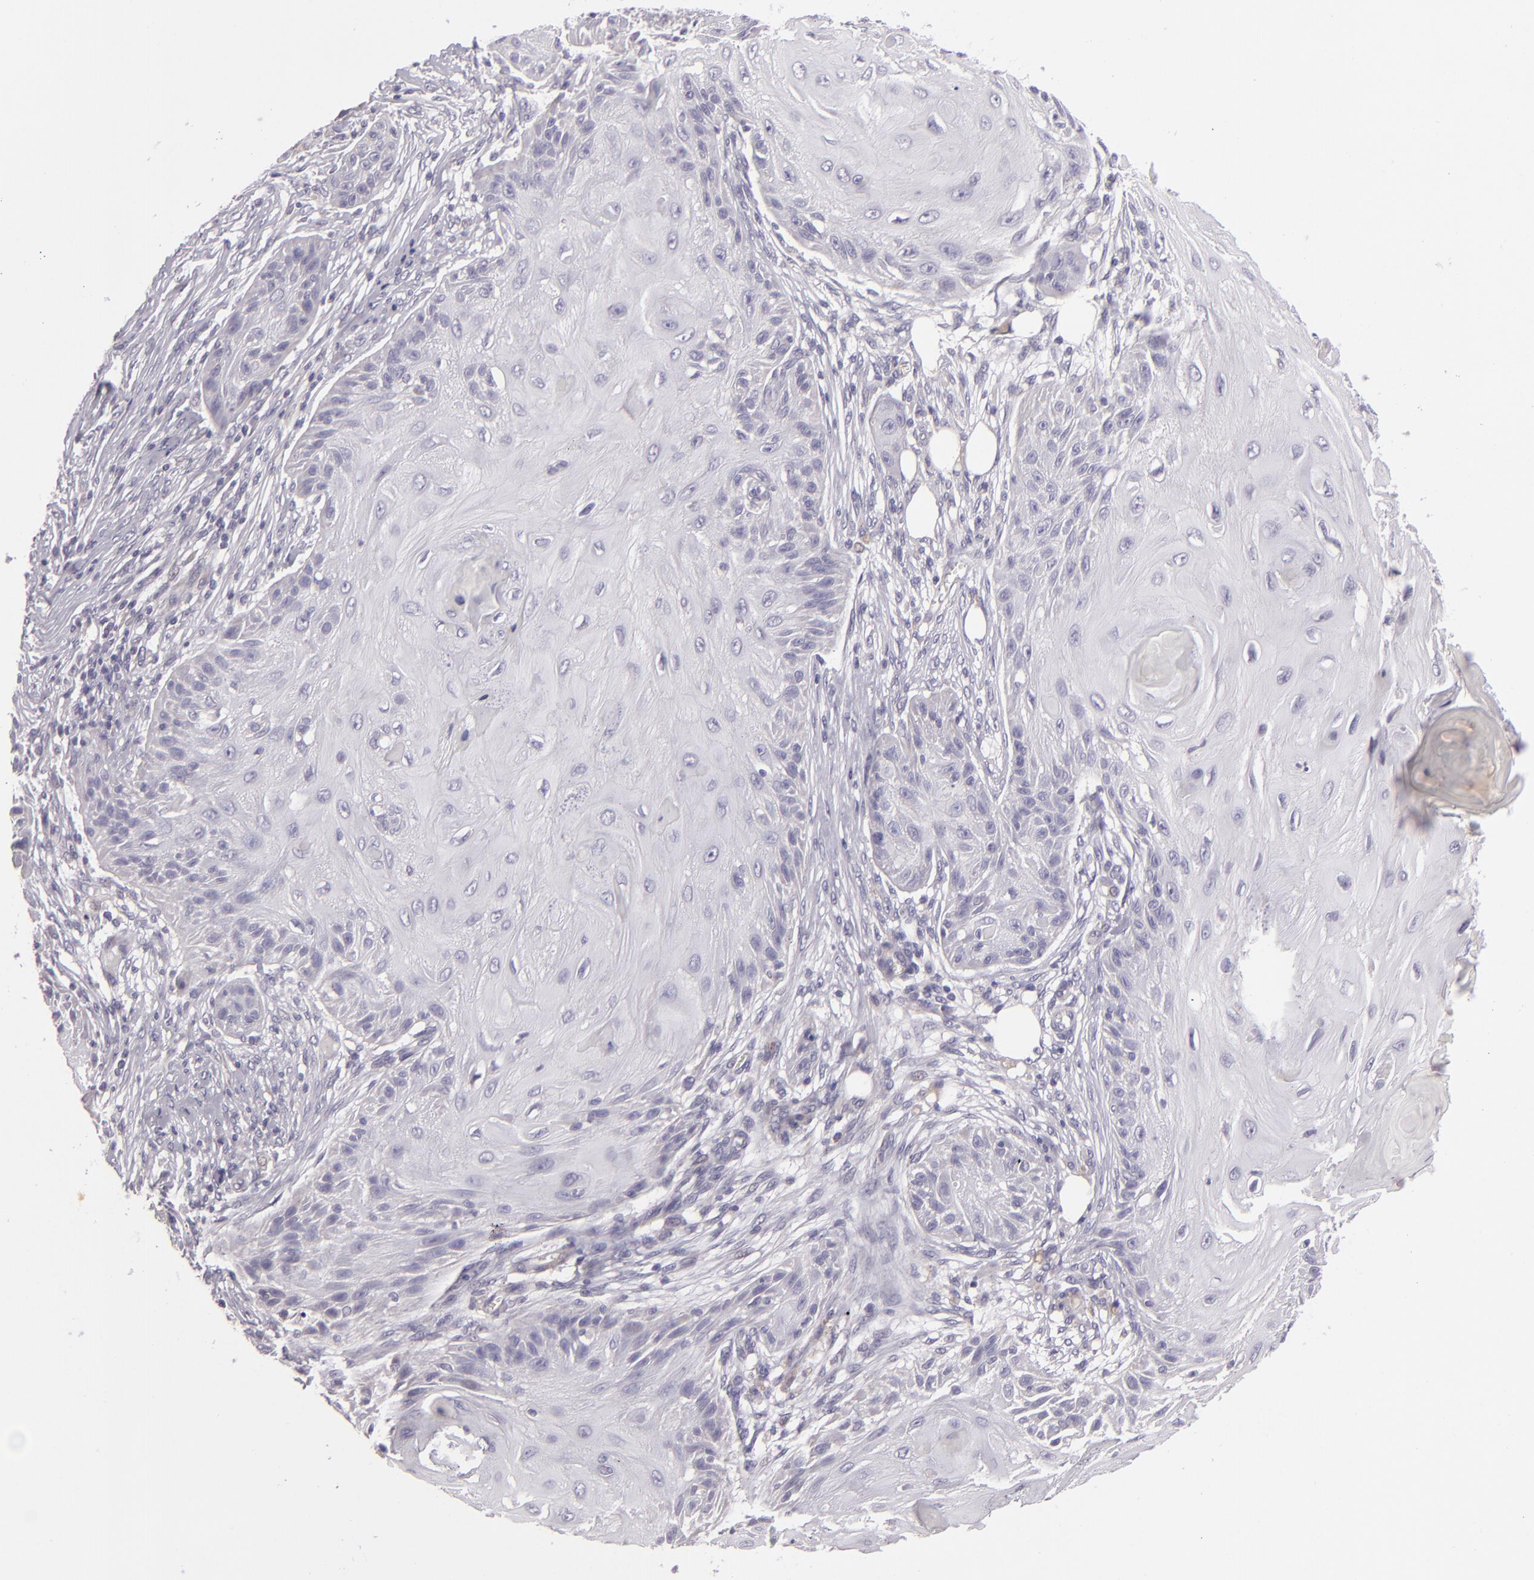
{"staining": {"intensity": "negative", "quantity": "none", "location": "none"}, "tissue": "skin cancer", "cell_type": "Tumor cells", "image_type": "cancer", "snomed": [{"axis": "morphology", "description": "Squamous cell carcinoma, NOS"}, {"axis": "topography", "description": "Skin"}], "caption": "Immunohistochemistry image of neoplastic tissue: squamous cell carcinoma (skin) stained with DAB reveals no significant protein expression in tumor cells. (Stains: DAB (3,3'-diaminobenzidine) IHC with hematoxylin counter stain, Microscopy: brightfield microscopy at high magnification).", "gene": "EGFL6", "patient": {"sex": "female", "age": 88}}